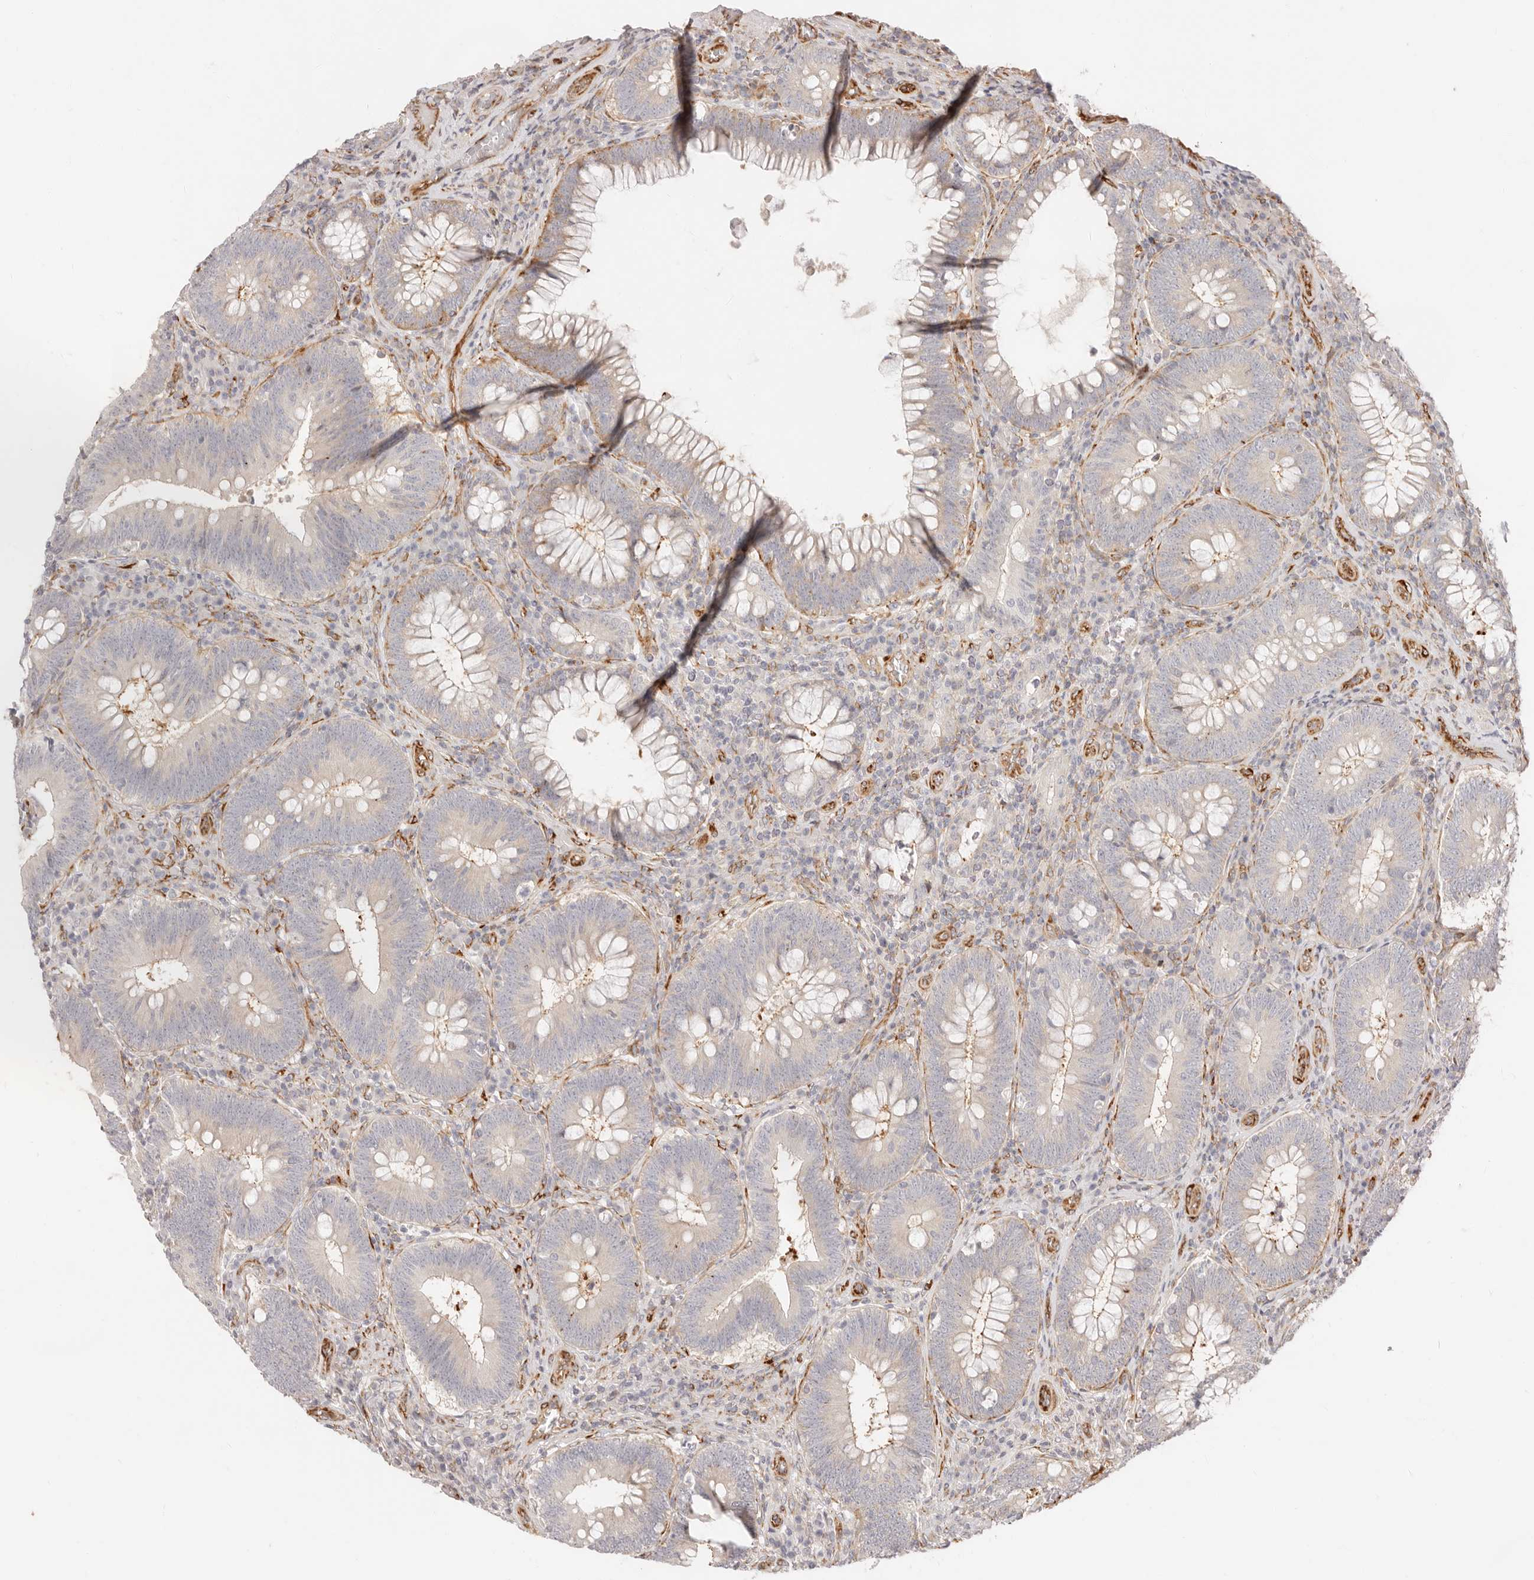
{"staining": {"intensity": "moderate", "quantity": "25%-75%", "location": "cytoplasmic/membranous"}, "tissue": "colorectal cancer", "cell_type": "Tumor cells", "image_type": "cancer", "snomed": [{"axis": "morphology", "description": "Normal tissue, NOS"}, {"axis": "topography", "description": "Colon"}], "caption": "Immunohistochemical staining of human colorectal cancer reveals medium levels of moderate cytoplasmic/membranous protein positivity in approximately 25%-75% of tumor cells.", "gene": "SASS6", "patient": {"sex": "female", "age": 82}}